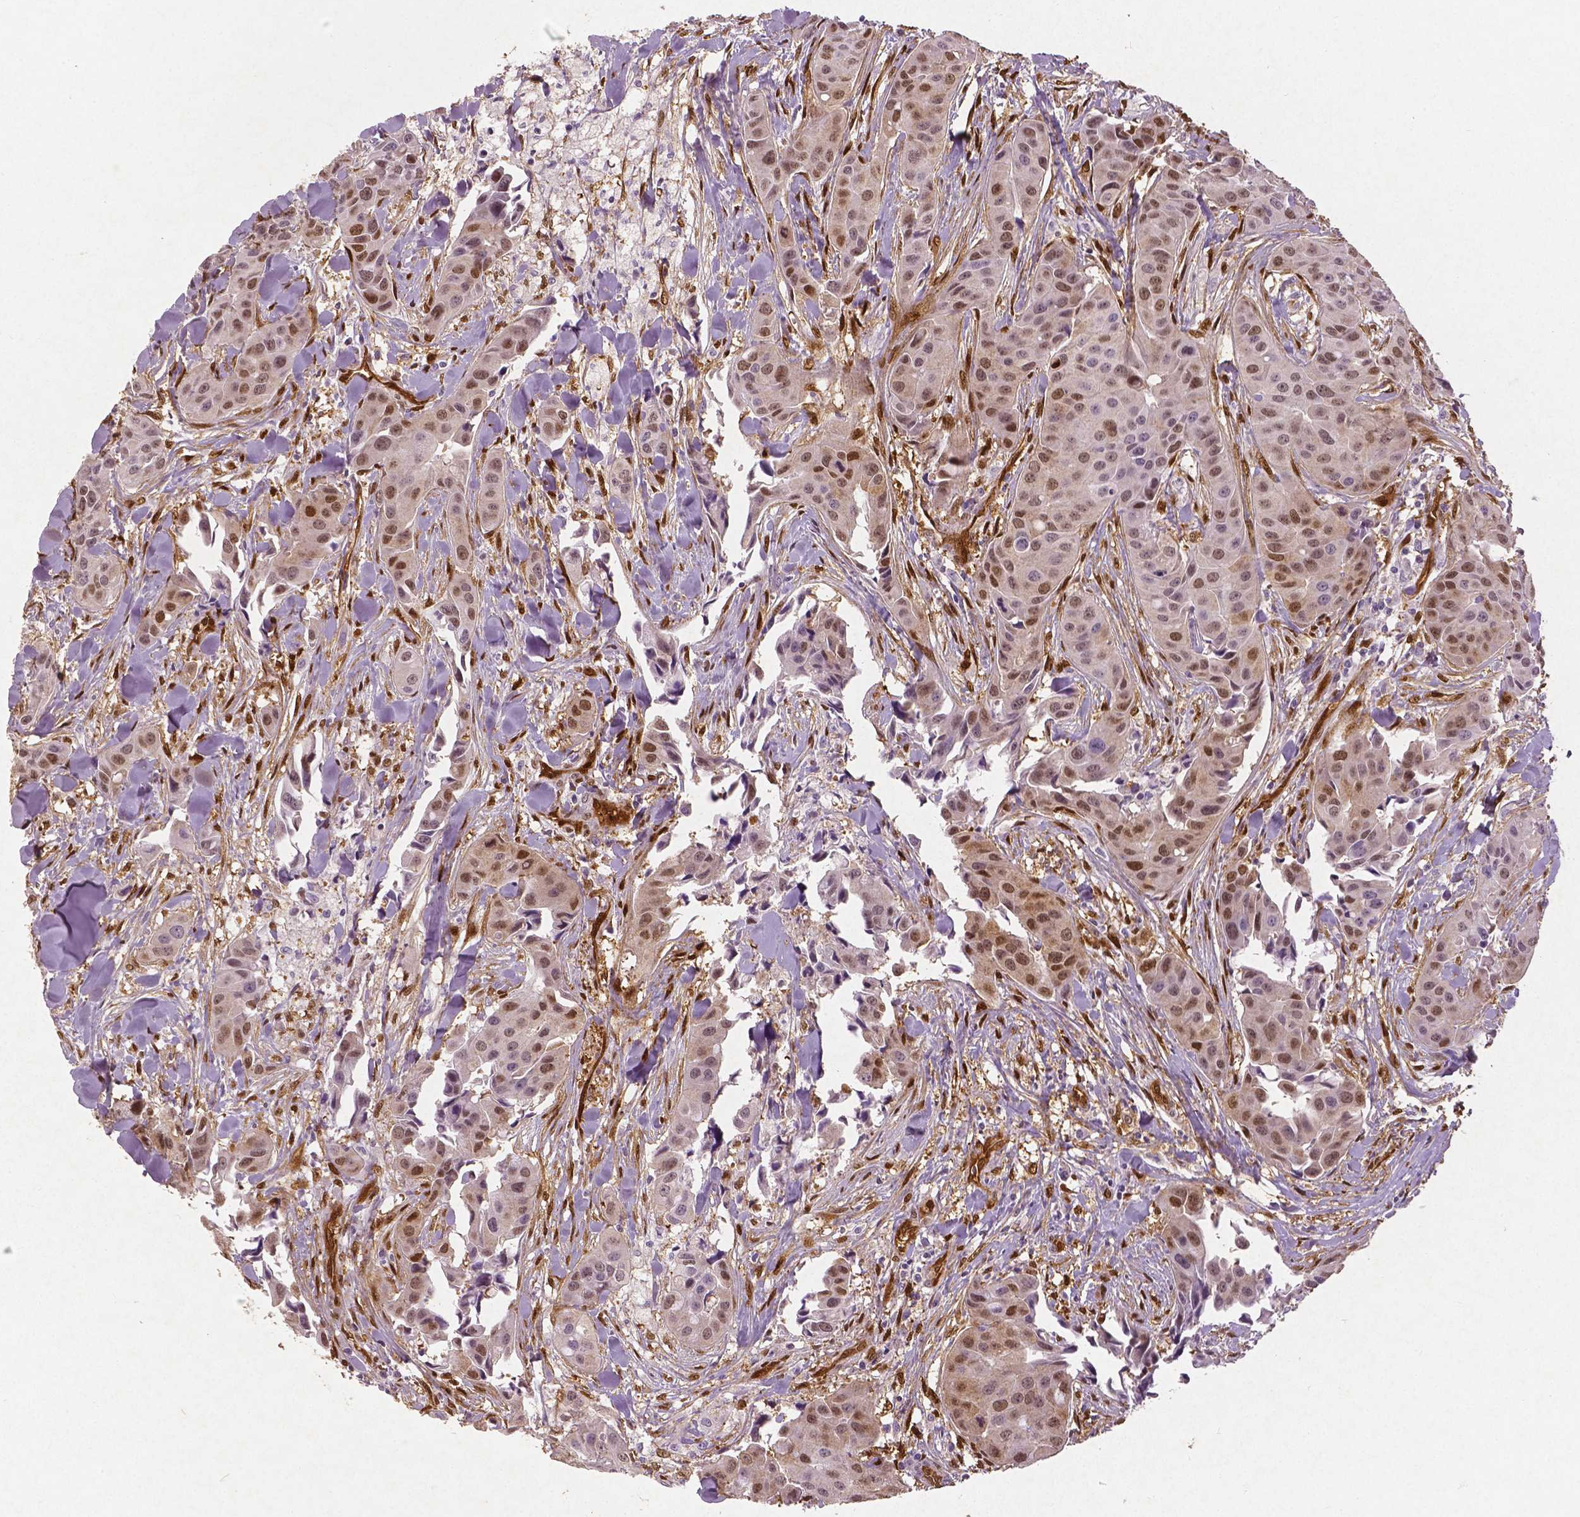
{"staining": {"intensity": "moderate", "quantity": ">75%", "location": "cytoplasmic/membranous,nuclear"}, "tissue": "head and neck cancer", "cell_type": "Tumor cells", "image_type": "cancer", "snomed": [{"axis": "morphology", "description": "Adenocarcinoma, NOS"}, {"axis": "topography", "description": "Head-Neck"}], "caption": "Adenocarcinoma (head and neck) stained with immunohistochemistry shows moderate cytoplasmic/membranous and nuclear expression in about >75% of tumor cells. The staining was performed using DAB (3,3'-diaminobenzidine), with brown indicating positive protein expression. Nuclei are stained blue with hematoxylin.", "gene": "WWTR1", "patient": {"sex": "male", "age": 76}}